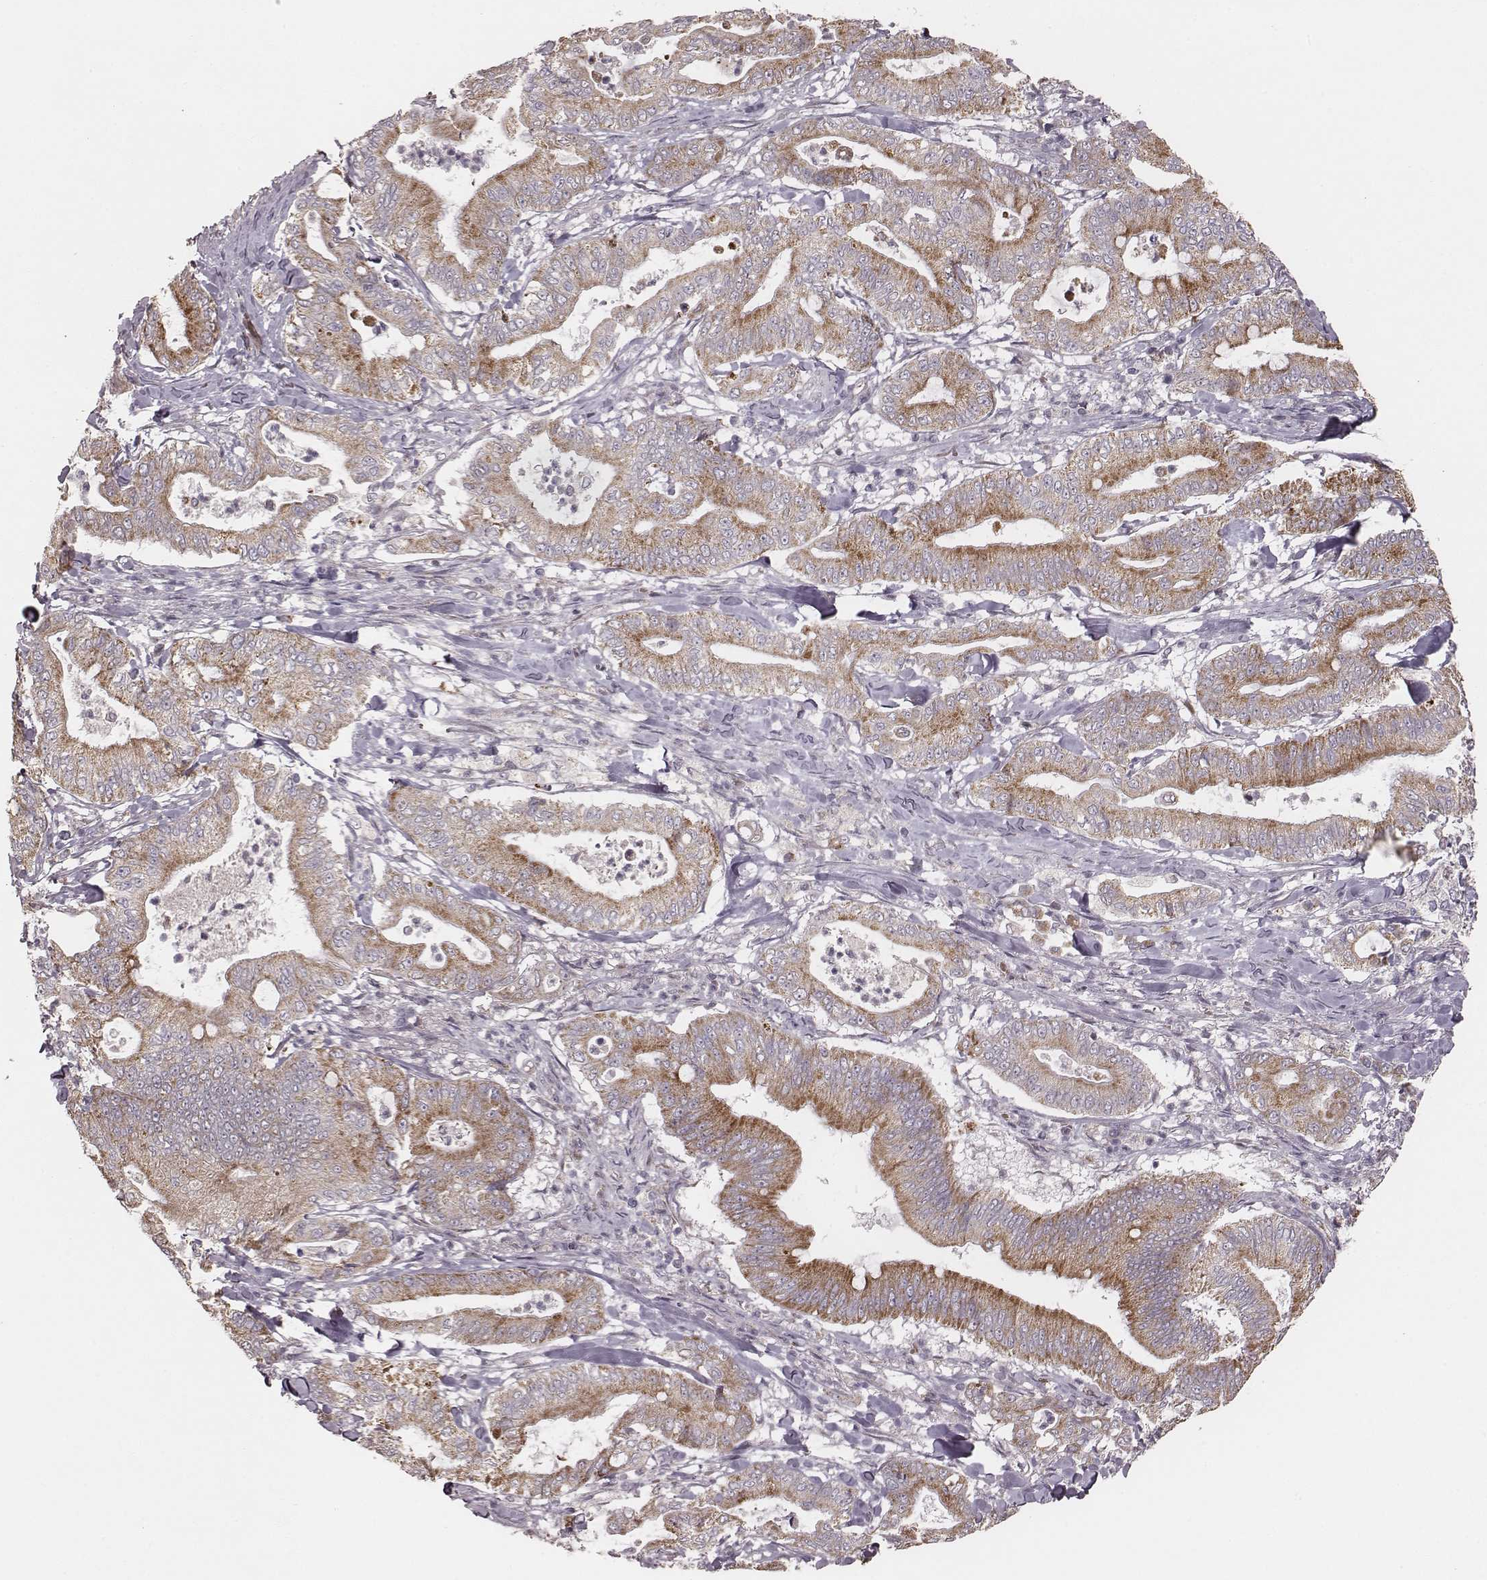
{"staining": {"intensity": "moderate", "quantity": ">75%", "location": "cytoplasmic/membranous"}, "tissue": "pancreatic cancer", "cell_type": "Tumor cells", "image_type": "cancer", "snomed": [{"axis": "morphology", "description": "Adenocarcinoma, NOS"}, {"axis": "topography", "description": "Pancreas"}], "caption": "IHC photomicrograph of pancreatic cancer (adenocarcinoma) stained for a protein (brown), which displays medium levels of moderate cytoplasmic/membranous expression in approximately >75% of tumor cells.", "gene": "TUFM", "patient": {"sex": "male", "age": 71}}